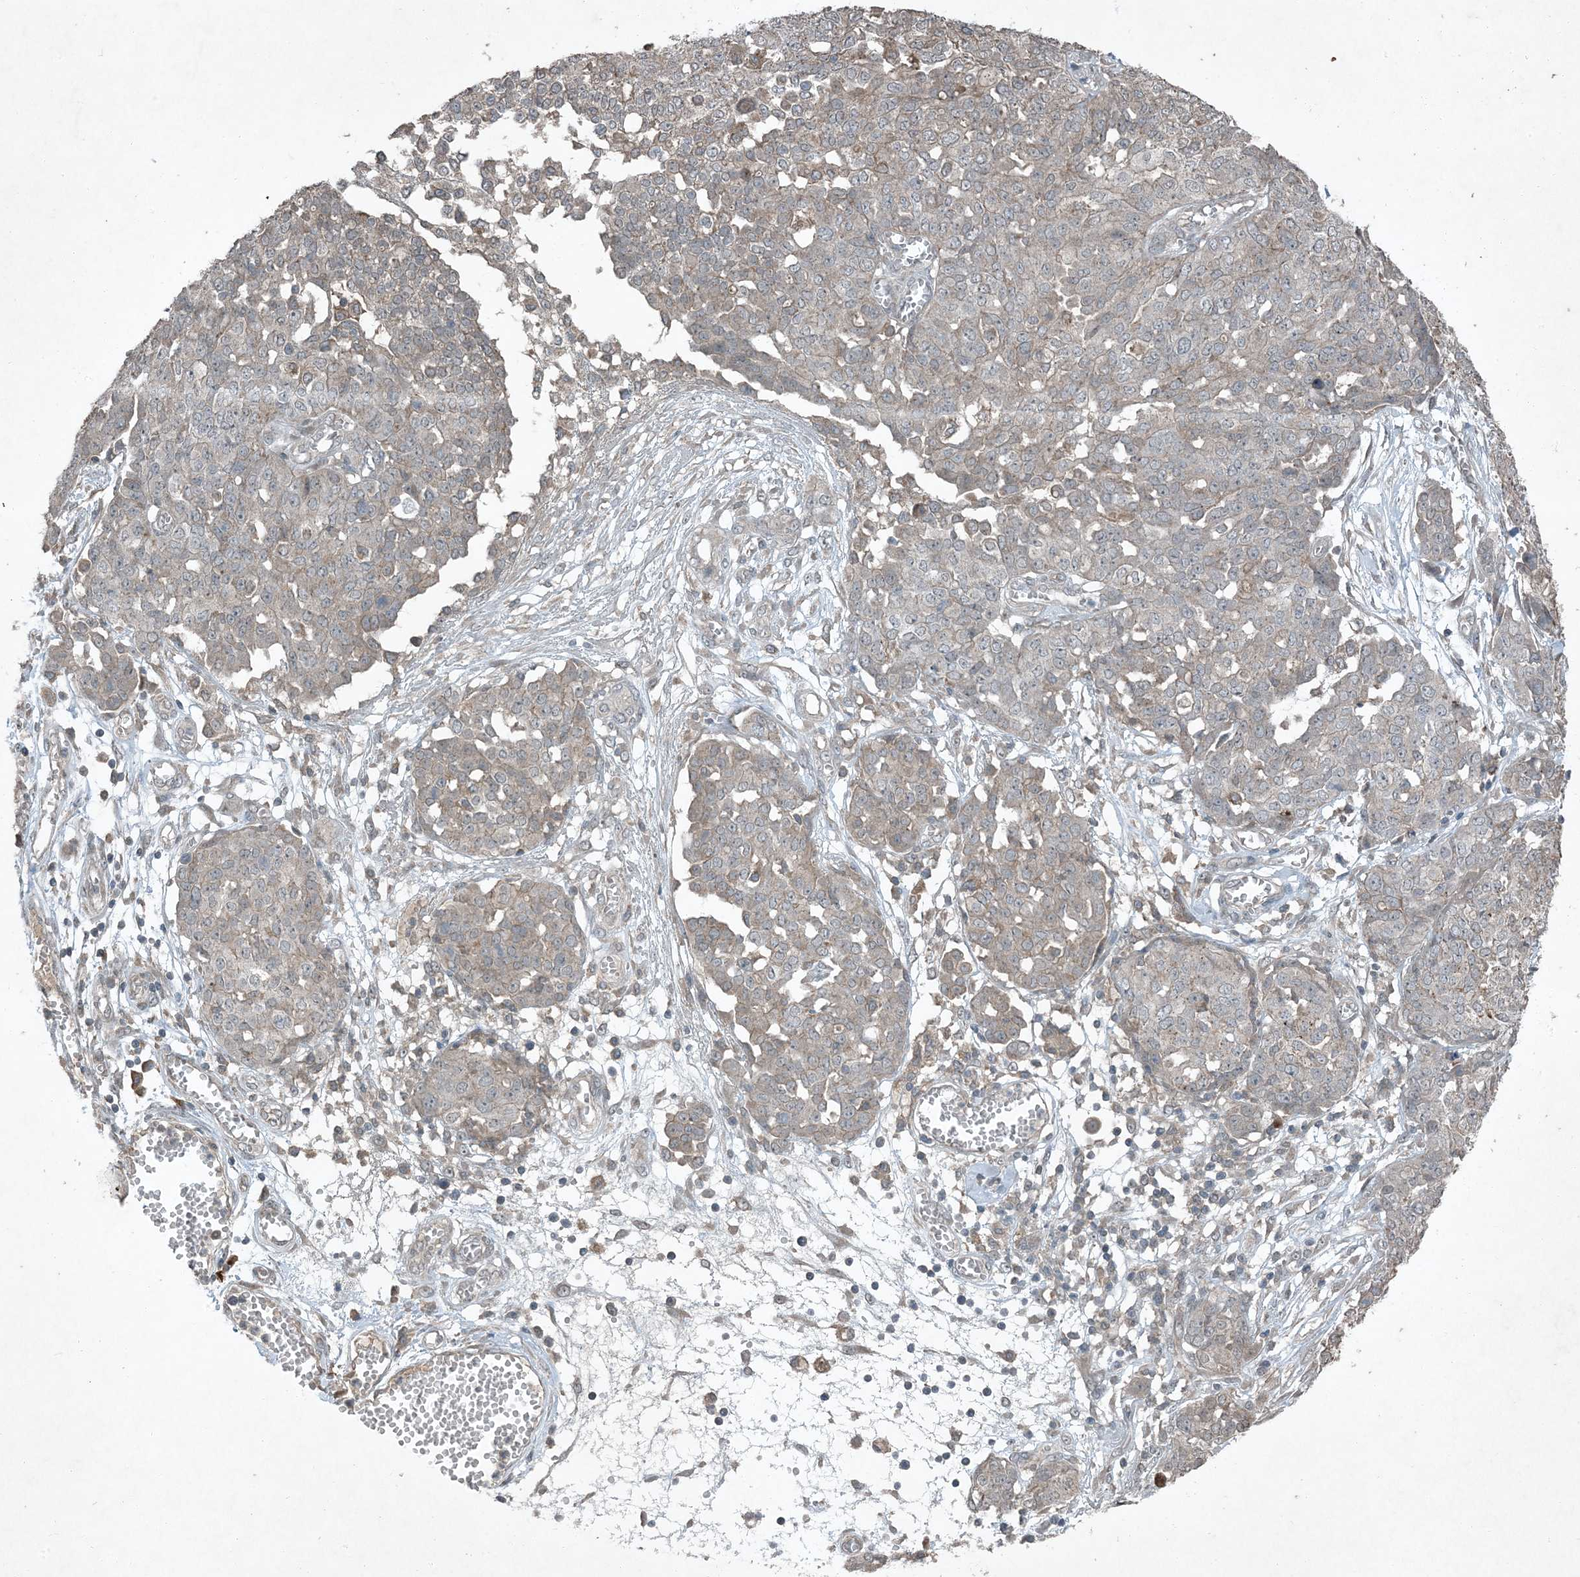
{"staining": {"intensity": "negative", "quantity": "none", "location": "none"}, "tissue": "ovarian cancer", "cell_type": "Tumor cells", "image_type": "cancer", "snomed": [{"axis": "morphology", "description": "Cystadenocarcinoma, serous, NOS"}, {"axis": "topography", "description": "Soft tissue"}, {"axis": "topography", "description": "Ovary"}], "caption": "There is no significant staining in tumor cells of ovarian cancer (serous cystadenocarcinoma).", "gene": "MDN1", "patient": {"sex": "female", "age": 57}}